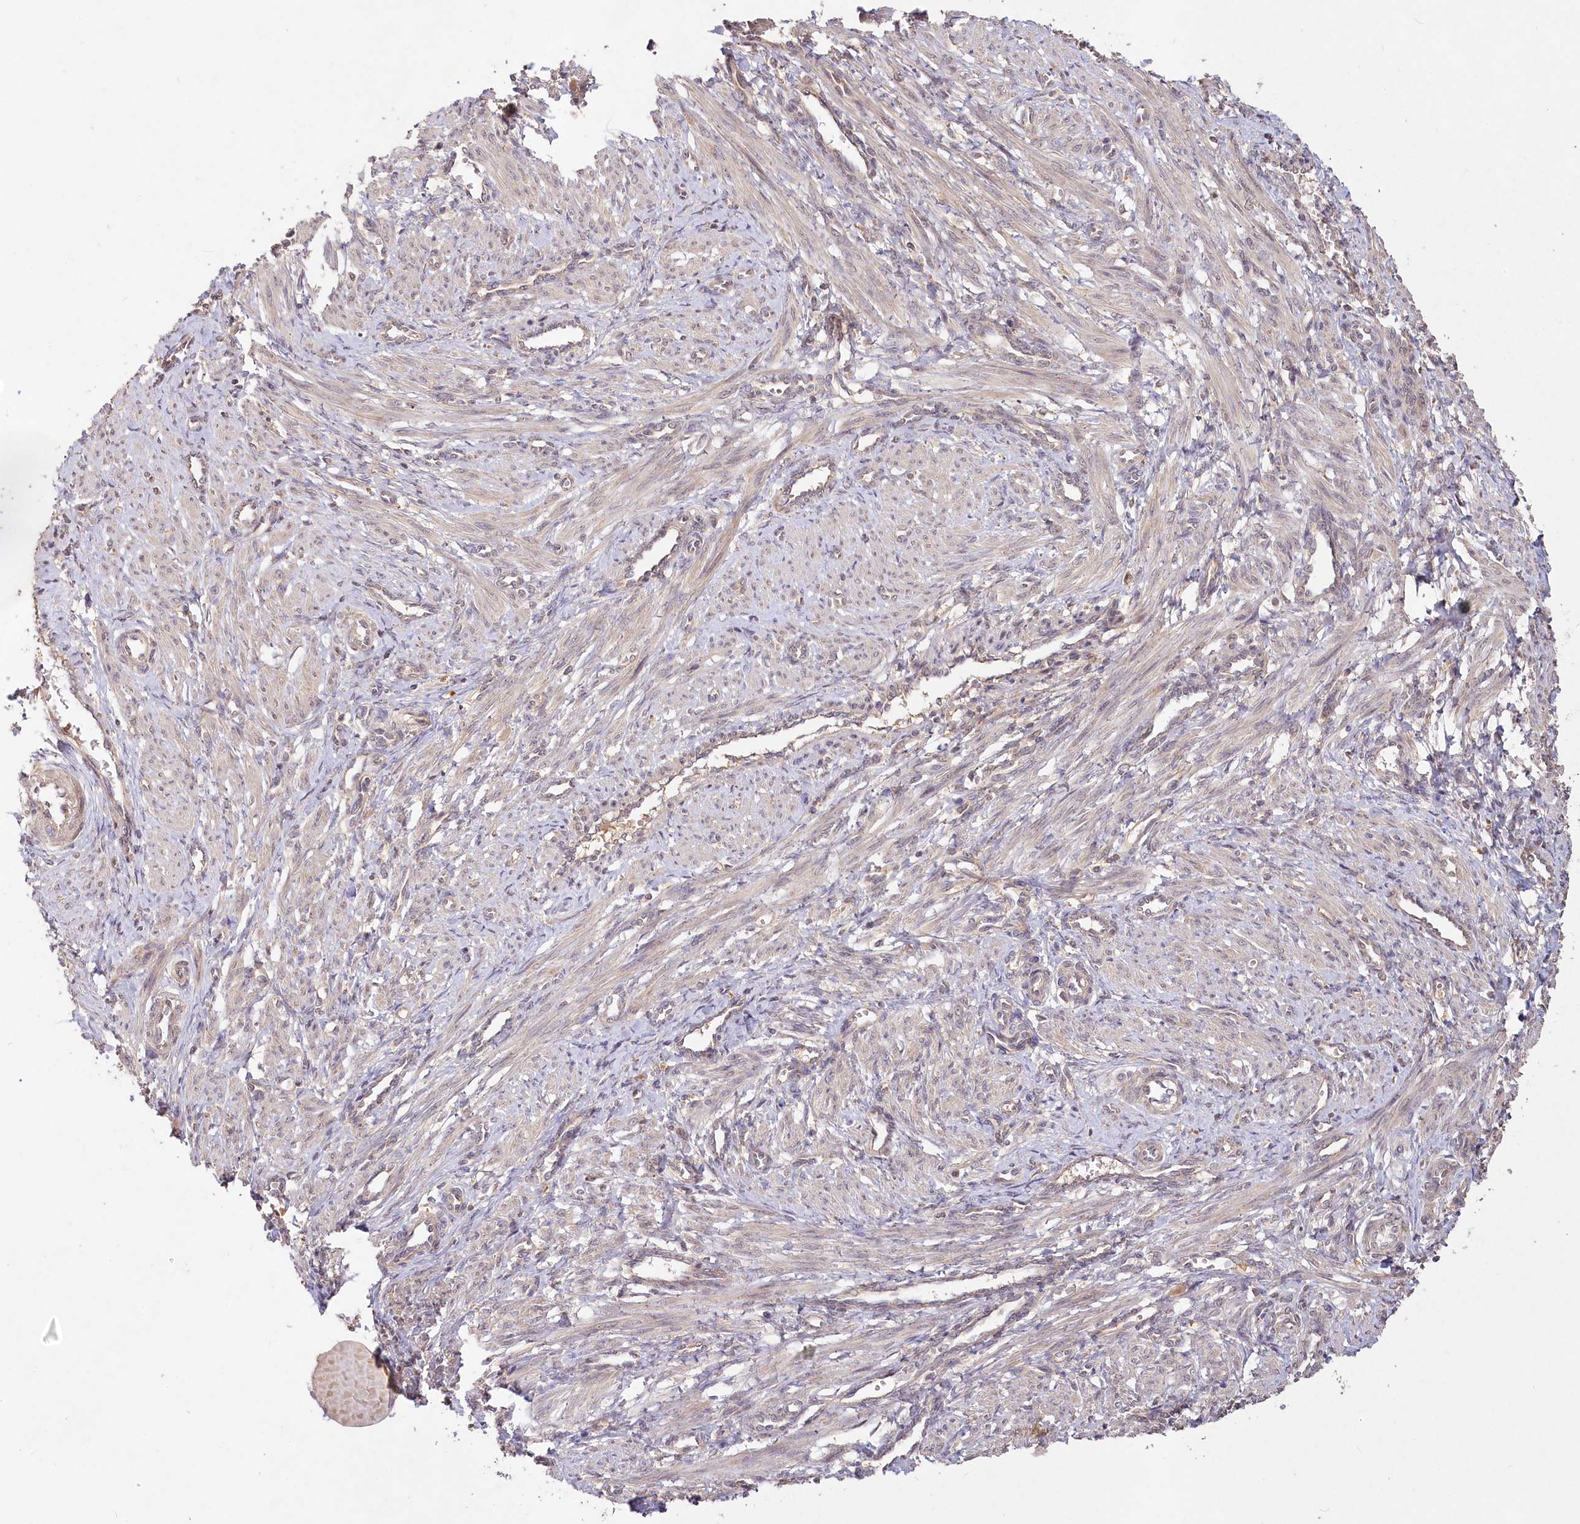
{"staining": {"intensity": "weak", "quantity": "25%-75%", "location": "nuclear"}, "tissue": "smooth muscle", "cell_type": "Smooth muscle cells", "image_type": "normal", "snomed": [{"axis": "morphology", "description": "Normal tissue, NOS"}, {"axis": "topography", "description": "Endometrium"}], "caption": "Weak nuclear positivity is appreciated in about 25%-75% of smooth muscle cells in unremarkable smooth muscle.", "gene": "IRAK1BP1", "patient": {"sex": "female", "age": 33}}